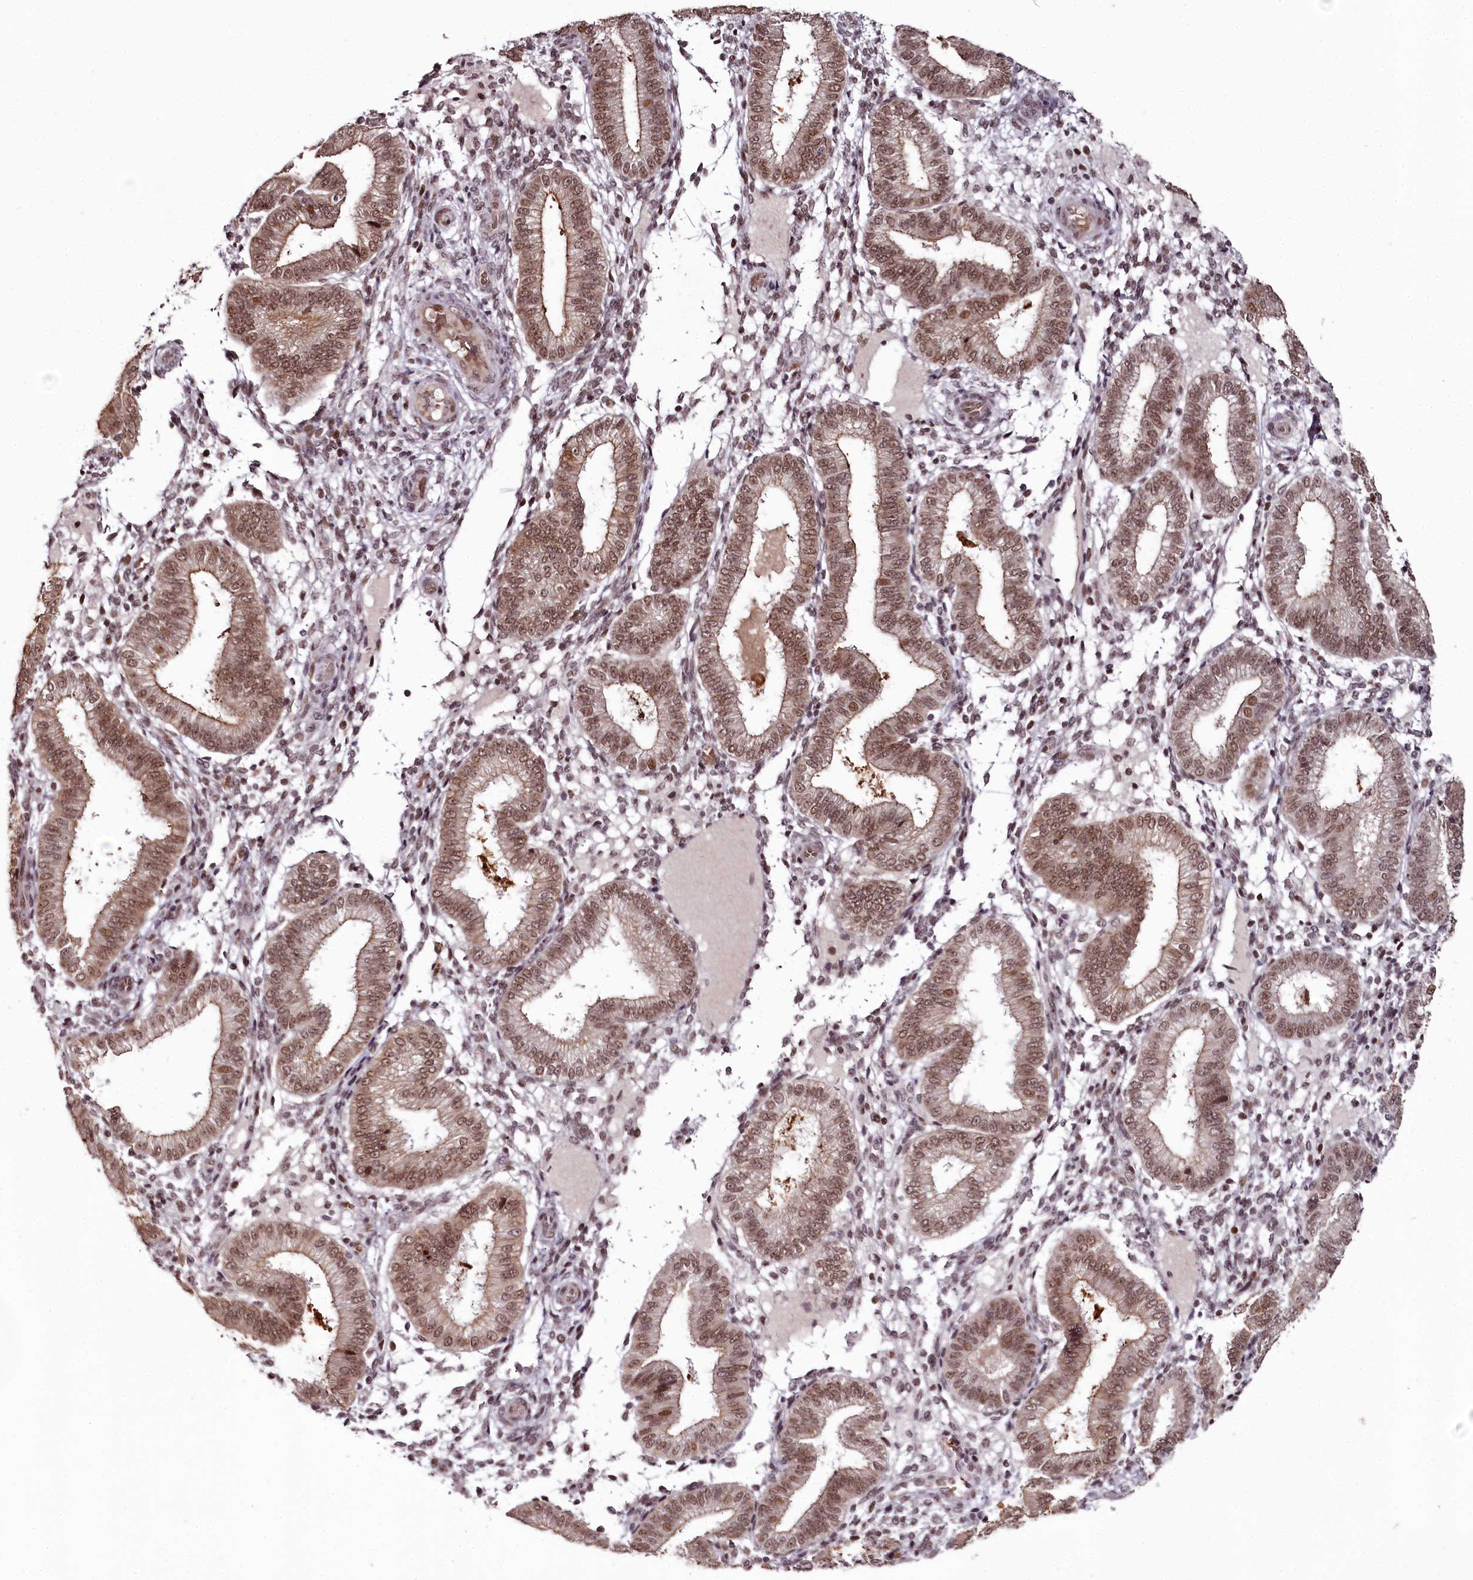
{"staining": {"intensity": "moderate", "quantity": "<25%", "location": "nuclear"}, "tissue": "endometrium", "cell_type": "Cells in endometrial stroma", "image_type": "normal", "snomed": [{"axis": "morphology", "description": "Normal tissue, NOS"}, {"axis": "topography", "description": "Endometrium"}], "caption": "Endometrium stained with DAB immunohistochemistry (IHC) displays low levels of moderate nuclear positivity in approximately <25% of cells in endometrial stroma.", "gene": "THYN1", "patient": {"sex": "female", "age": 39}}